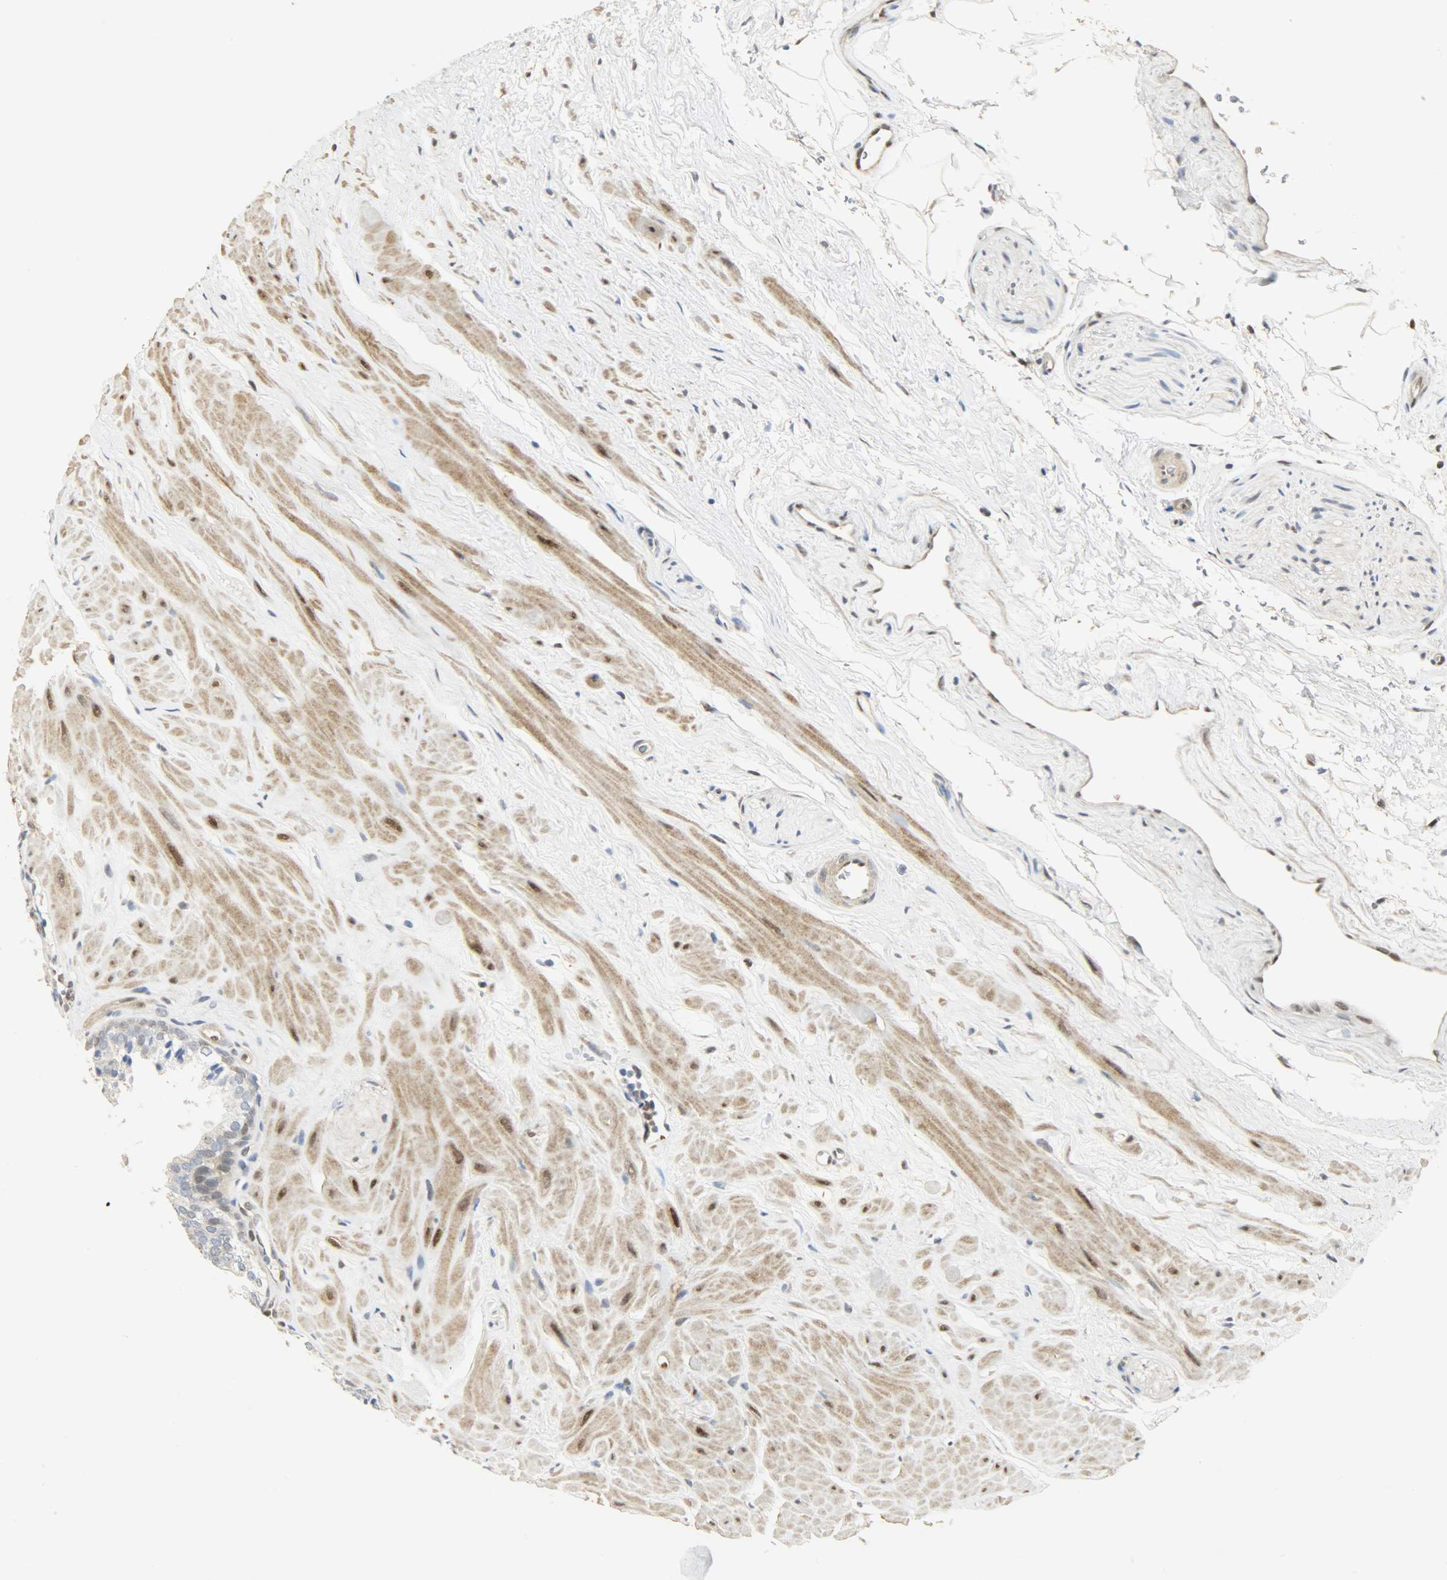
{"staining": {"intensity": "negative", "quantity": "none", "location": "none"}, "tissue": "prostate", "cell_type": "Glandular cells", "image_type": "normal", "snomed": [{"axis": "morphology", "description": "Normal tissue, NOS"}, {"axis": "topography", "description": "Prostate"}], "caption": "Immunohistochemical staining of normal prostate exhibits no significant positivity in glandular cells. (DAB immunohistochemistry (IHC) with hematoxylin counter stain).", "gene": "NPEPL1", "patient": {"sex": "male", "age": 60}}